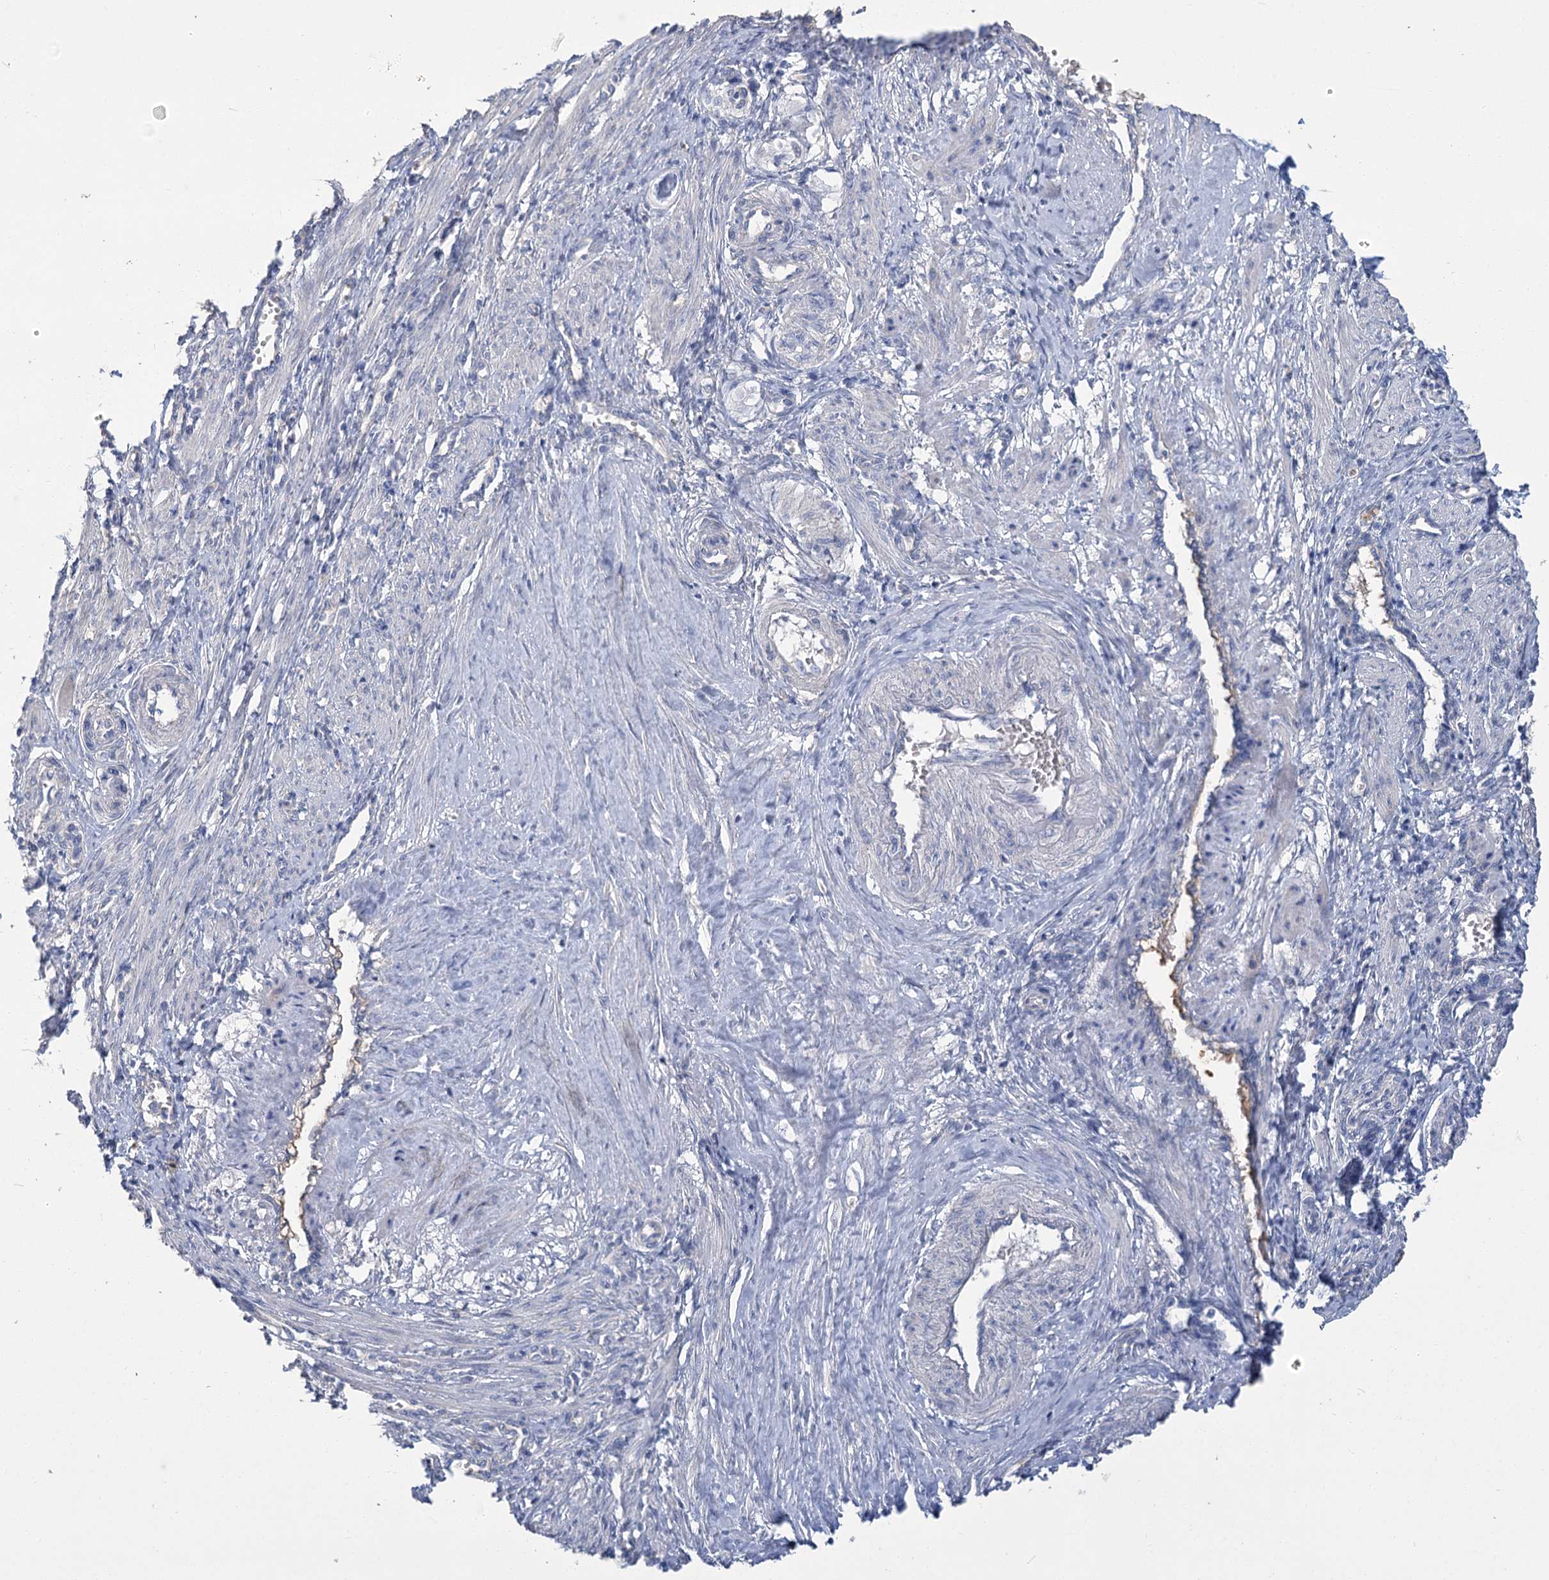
{"staining": {"intensity": "negative", "quantity": "none", "location": "none"}, "tissue": "smooth muscle", "cell_type": "Smooth muscle cells", "image_type": "normal", "snomed": [{"axis": "morphology", "description": "Normal tissue, NOS"}, {"axis": "topography", "description": "Endometrium"}], "caption": "DAB (3,3'-diaminobenzidine) immunohistochemical staining of normal human smooth muscle shows no significant positivity in smooth muscle cells. Brightfield microscopy of IHC stained with DAB (3,3'-diaminobenzidine) (brown) and hematoxylin (blue), captured at high magnification.", "gene": "SLC9A3", "patient": {"sex": "female", "age": 33}}